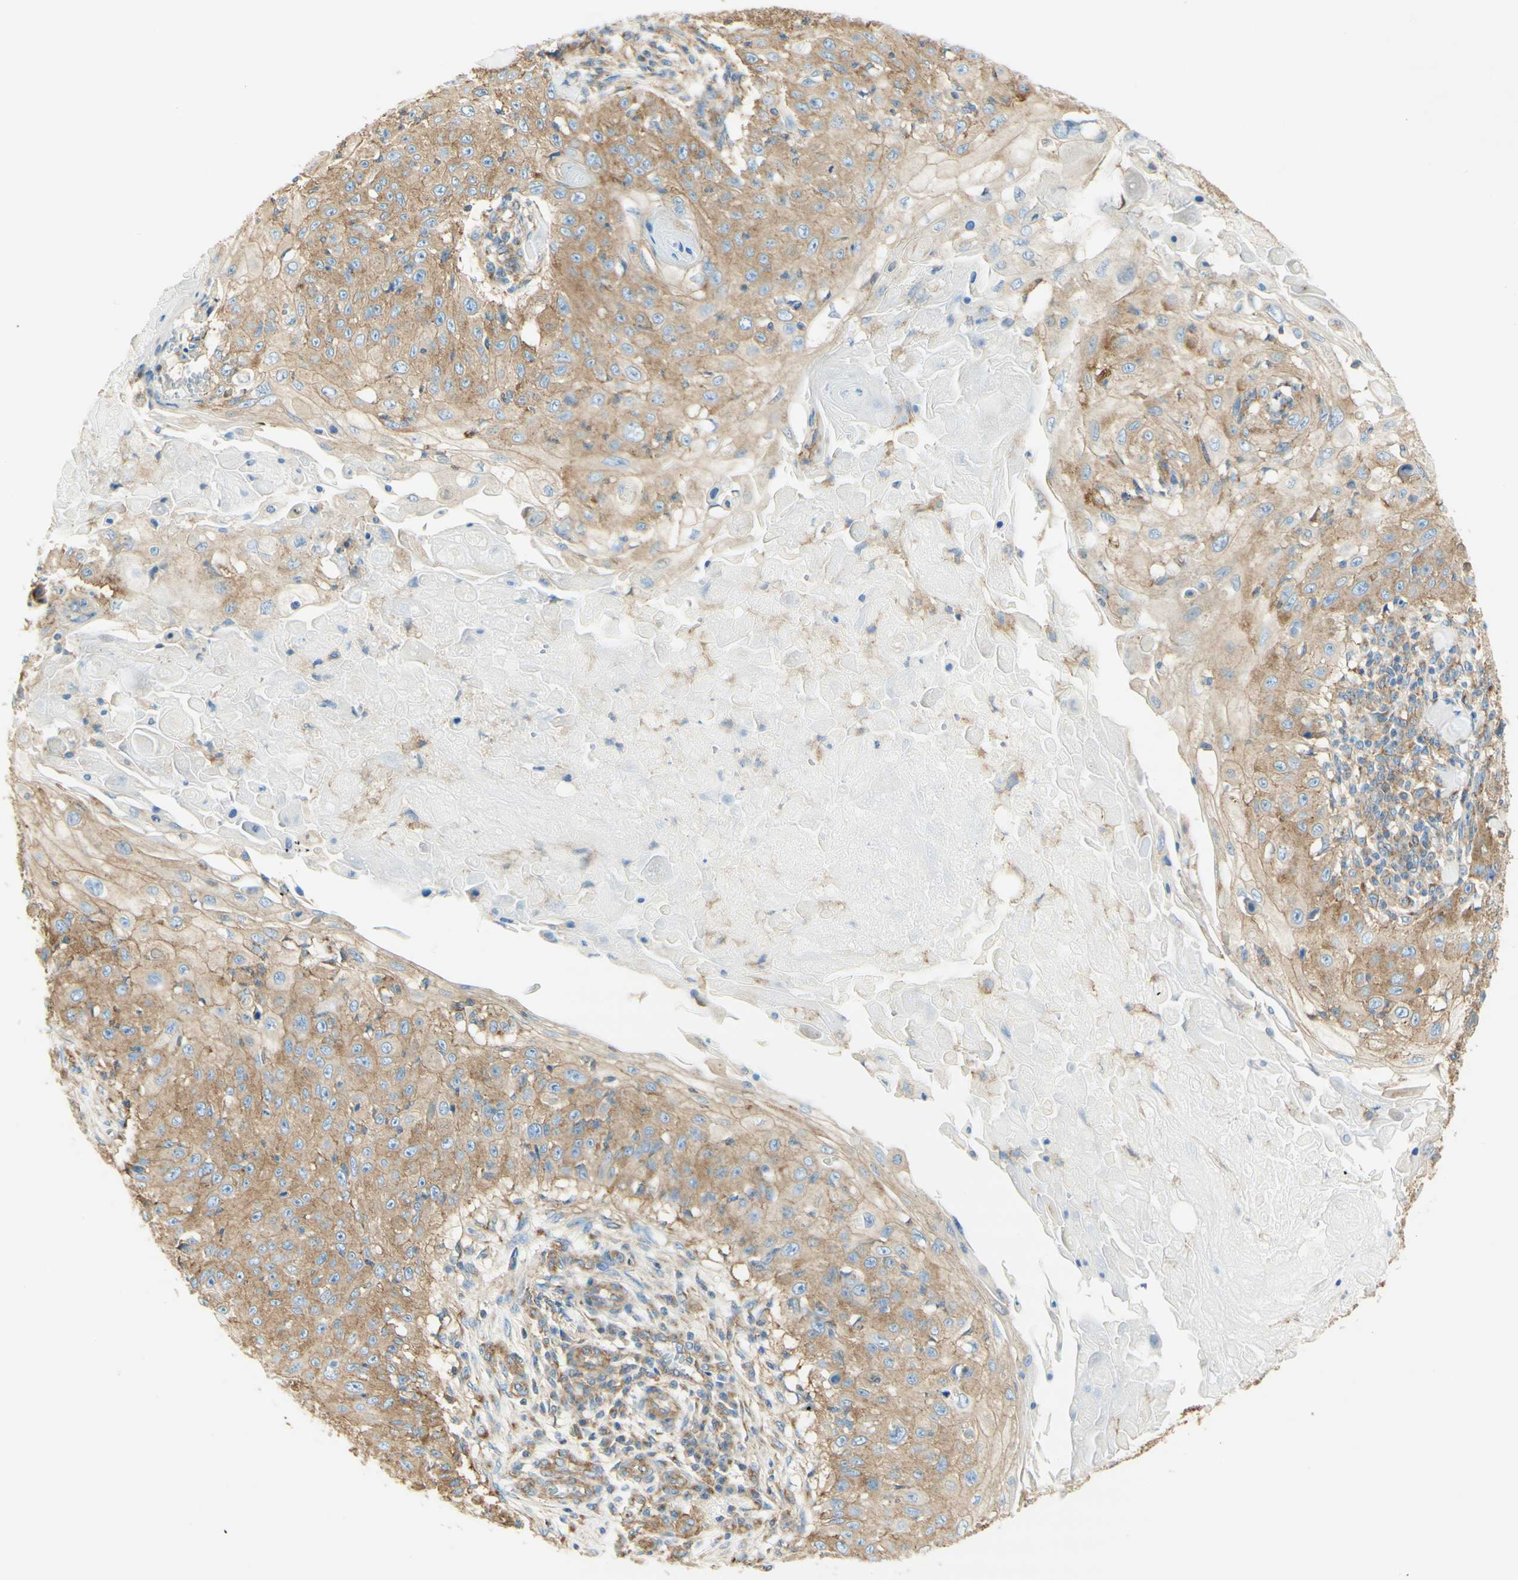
{"staining": {"intensity": "moderate", "quantity": "25%-75%", "location": "cytoplasmic/membranous"}, "tissue": "skin cancer", "cell_type": "Tumor cells", "image_type": "cancer", "snomed": [{"axis": "morphology", "description": "Squamous cell carcinoma, NOS"}, {"axis": "topography", "description": "Skin"}], "caption": "Approximately 25%-75% of tumor cells in skin cancer demonstrate moderate cytoplasmic/membranous protein staining as visualized by brown immunohistochemical staining.", "gene": "CLTC", "patient": {"sex": "male", "age": 86}}